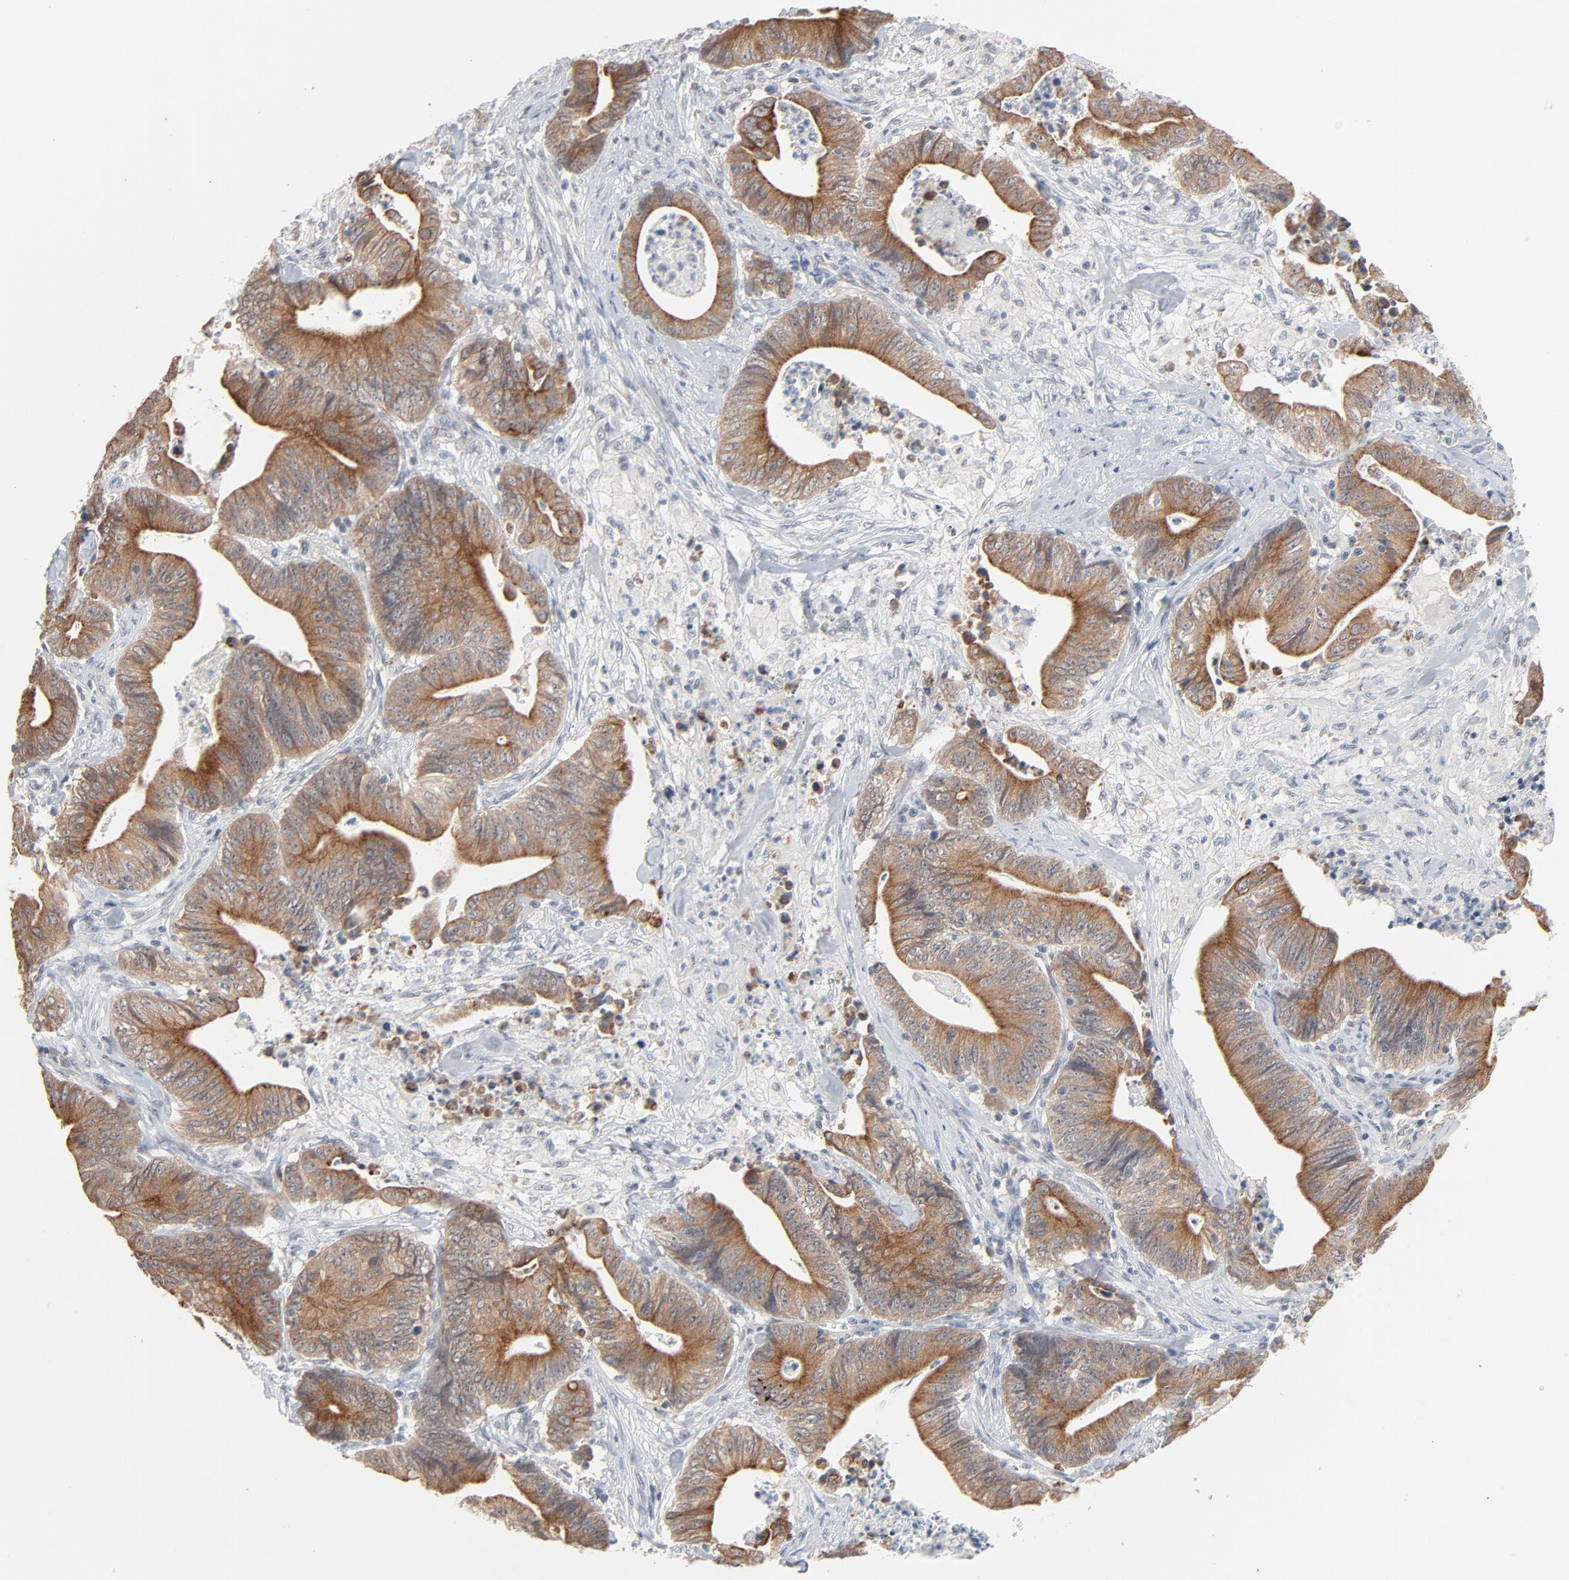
{"staining": {"intensity": "moderate", "quantity": ">75%", "location": "cytoplasmic/membranous"}, "tissue": "stomach cancer", "cell_type": "Tumor cells", "image_type": "cancer", "snomed": [{"axis": "morphology", "description": "Adenocarcinoma, NOS"}, {"axis": "topography", "description": "Stomach, lower"}], "caption": "Stomach cancer stained with immunohistochemistry reveals moderate cytoplasmic/membranous staining in approximately >75% of tumor cells.", "gene": "ITPR3", "patient": {"sex": "female", "age": 86}}